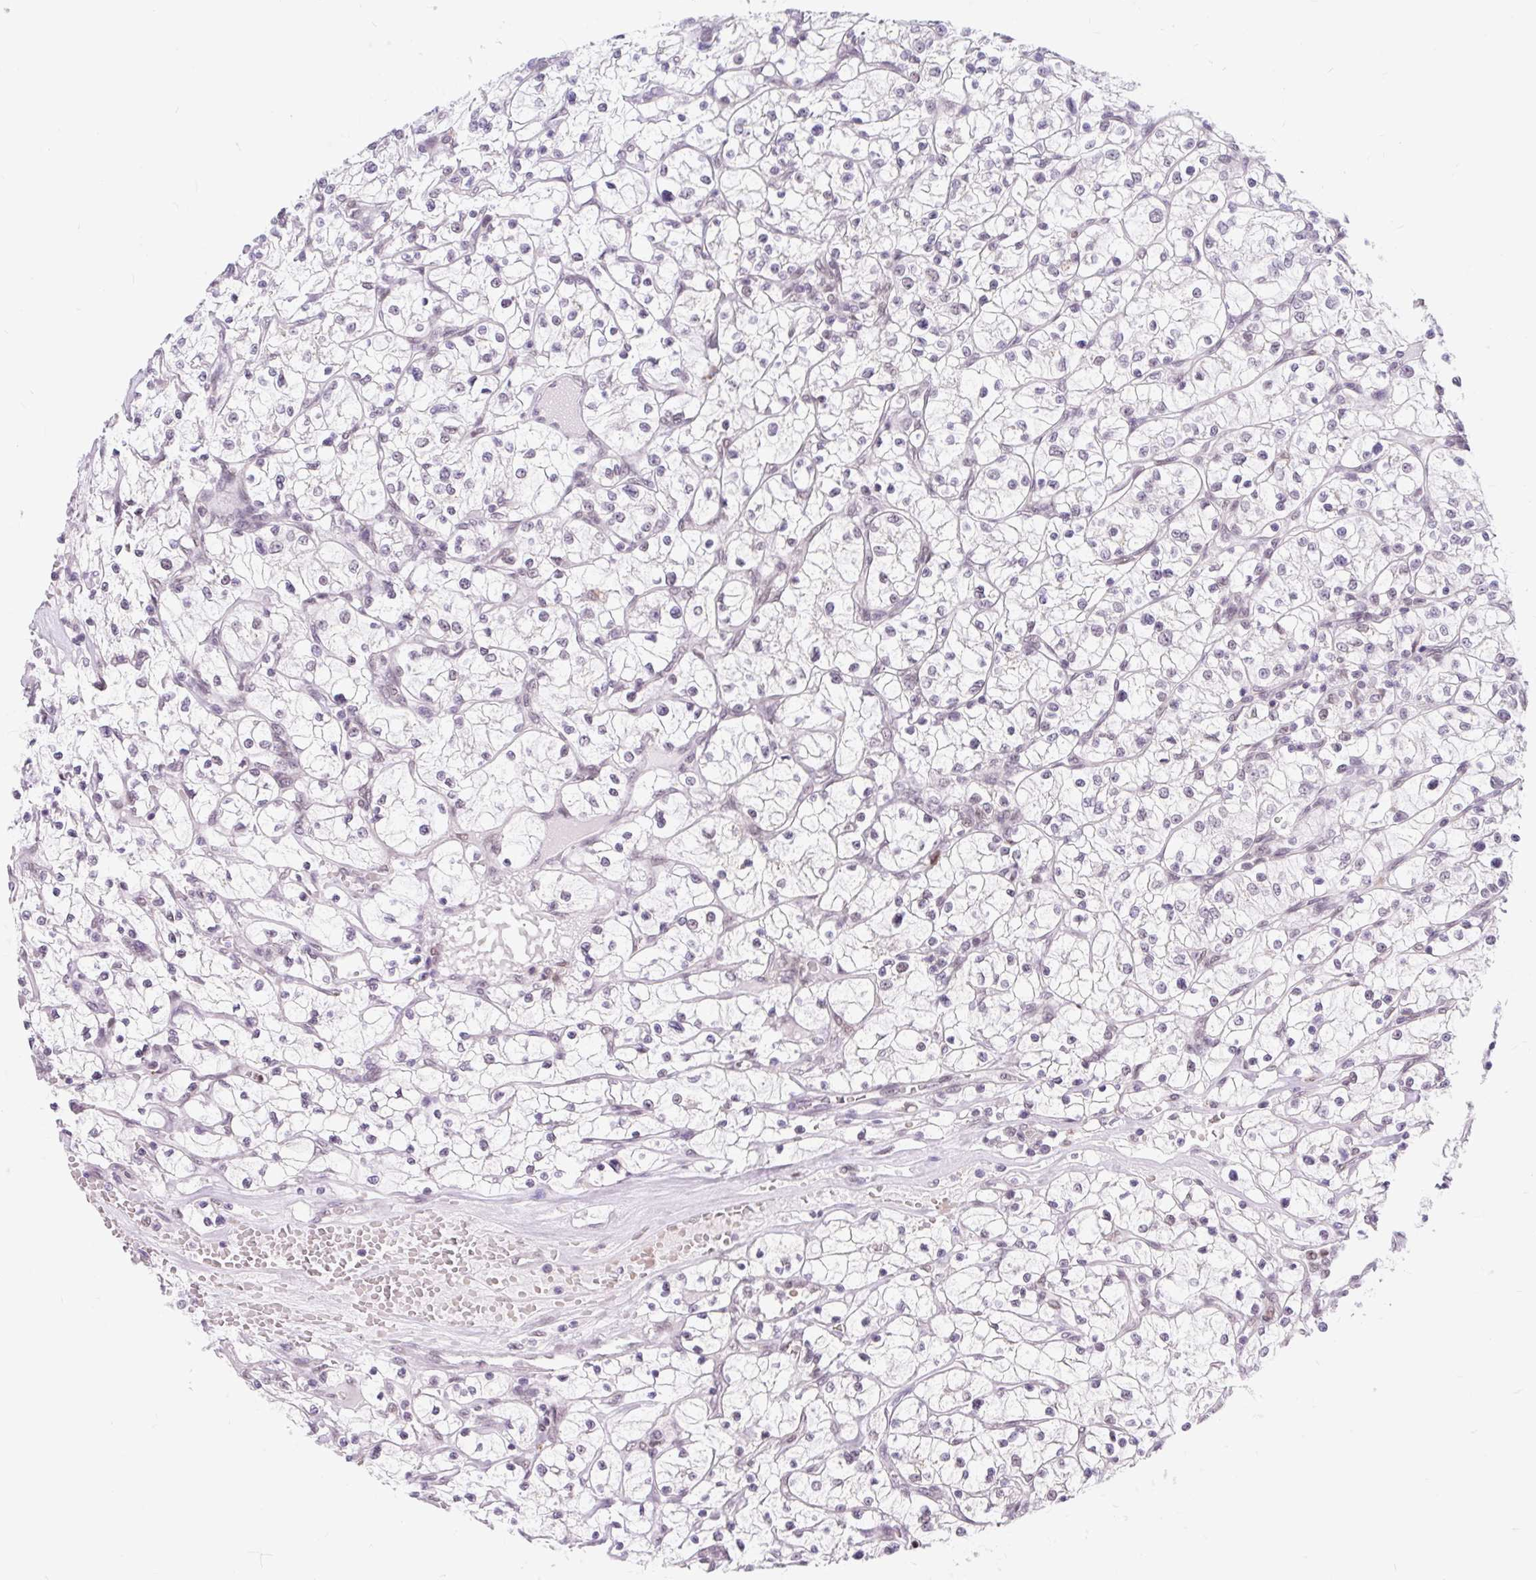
{"staining": {"intensity": "negative", "quantity": "none", "location": "none"}, "tissue": "renal cancer", "cell_type": "Tumor cells", "image_type": "cancer", "snomed": [{"axis": "morphology", "description": "Adenocarcinoma, NOS"}, {"axis": "topography", "description": "Kidney"}], "caption": "Immunohistochemical staining of renal cancer (adenocarcinoma) exhibits no significant expression in tumor cells.", "gene": "SRSF10", "patient": {"sex": "female", "age": 64}}